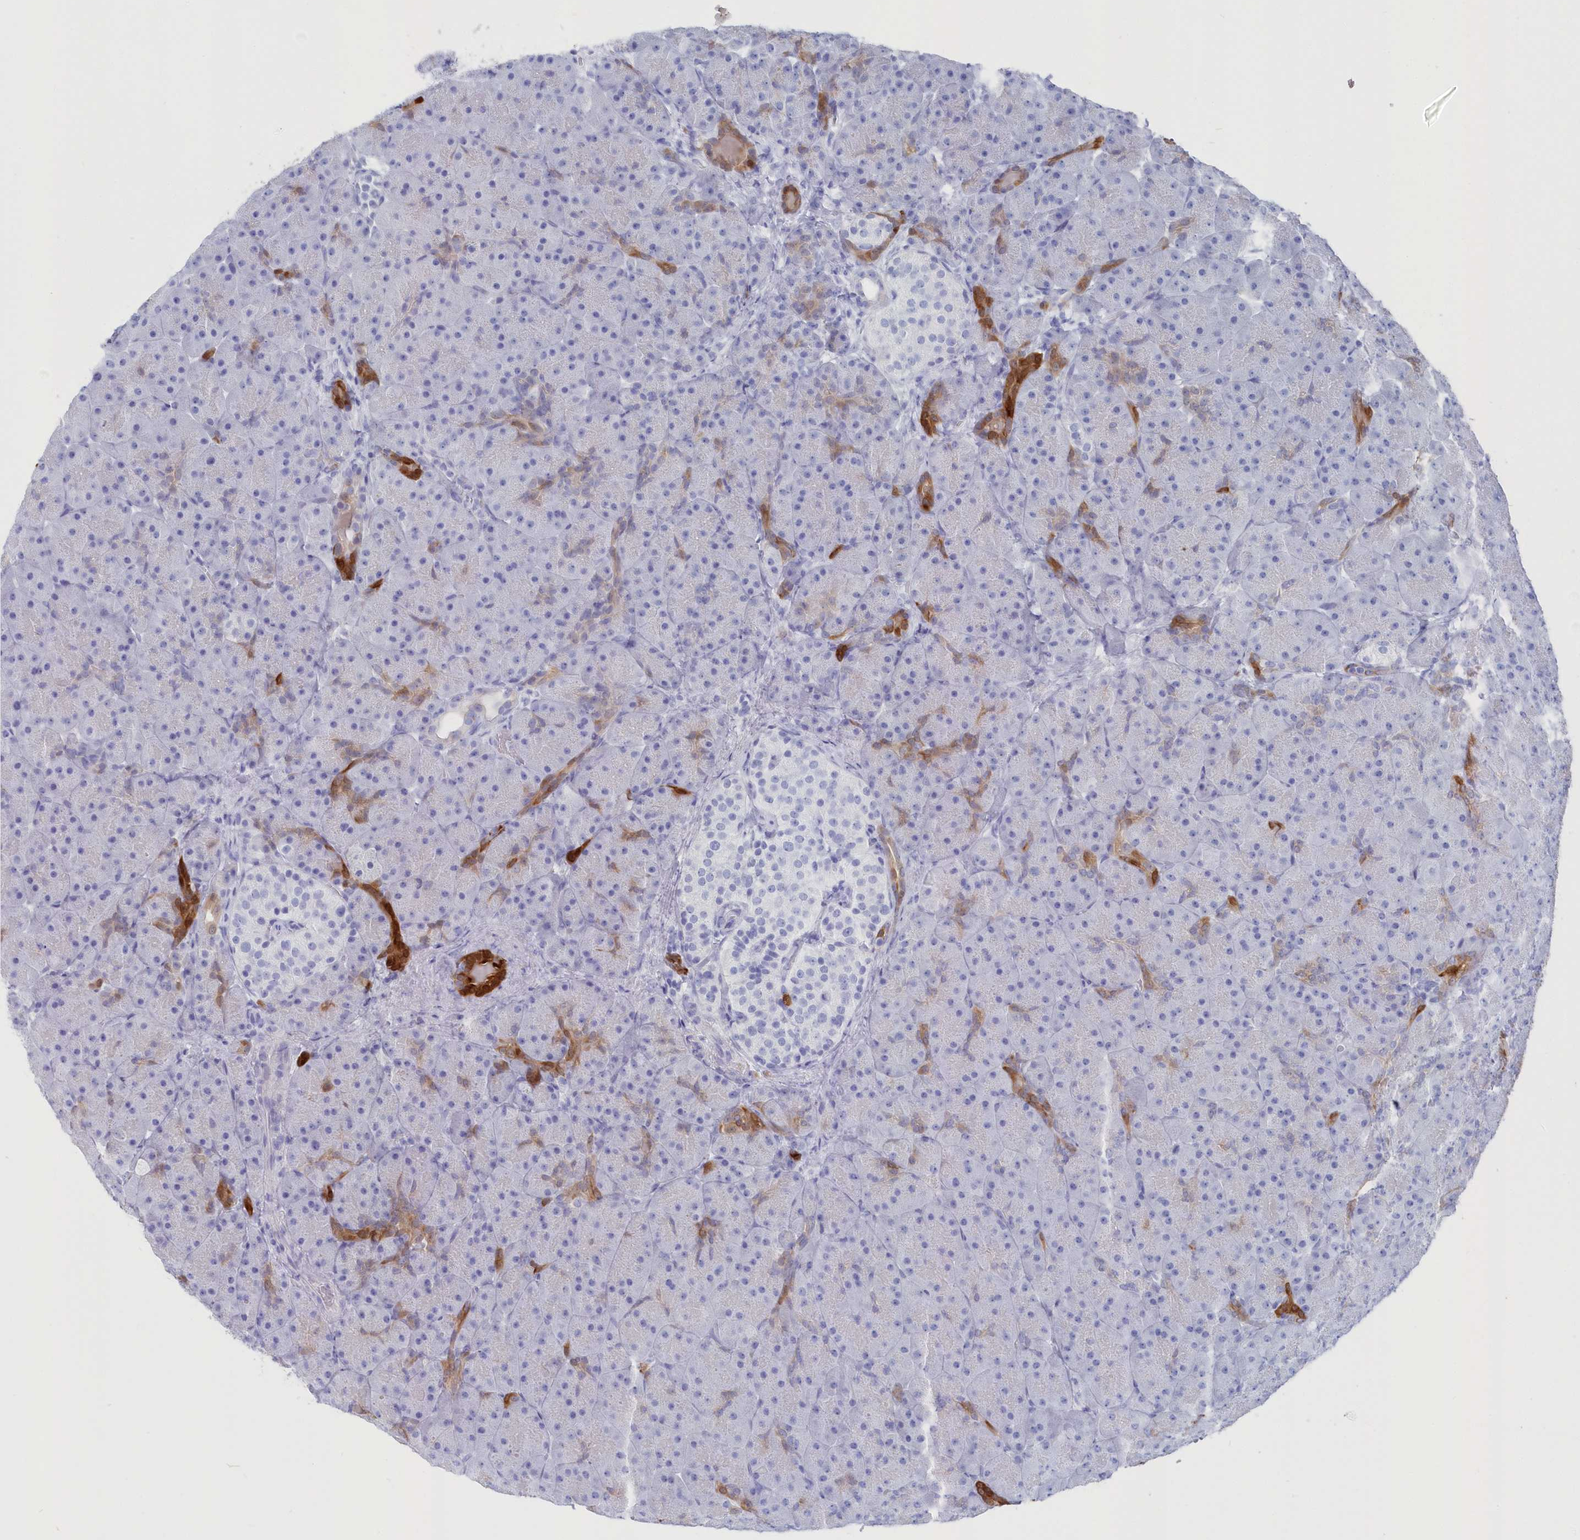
{"staining": {"intensity": "strong", "quantity": "<25%", "location": "cytoplasmic/membranous"}, "tissue": "pancreas", "cell_type": "Exocrine glandular cells", "image_type": "normal", "snomed": [{"axis": "morphology", "description": "Normal tissue, NOS"}, {"axis": "topography", "description": "Pancreas"}], "caption": "Approximately <25% of exocrine glandular cells in benign human pancreas exhibit strong cytoplasmic/membranous protein expression as visualized by brown immunohistochemical staining.", "gene": "CSNK1G2", "patient": {"sex": "male", "age": 66}}